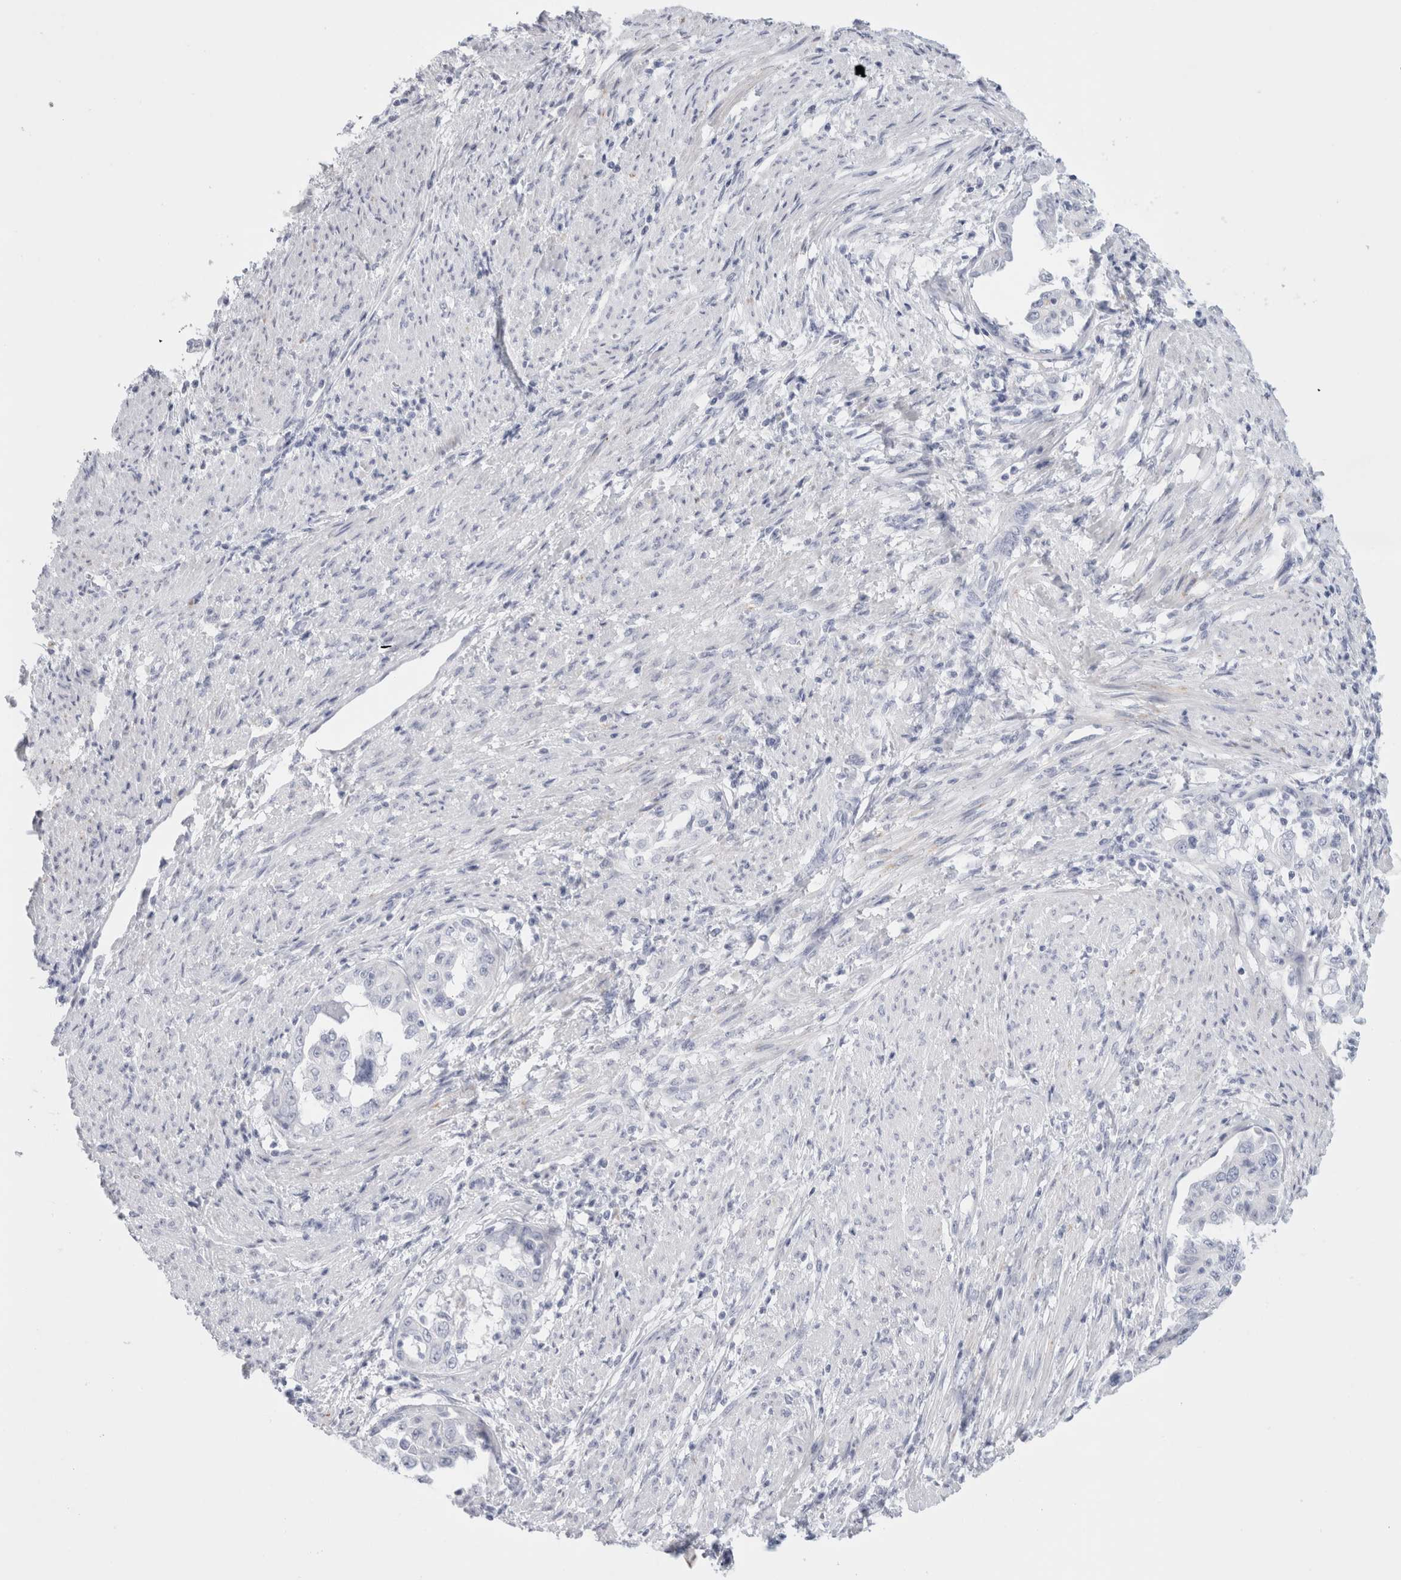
{"staining": {"intensity": "negative", "quantity": "none", "location": "none"}, "tissue": "endometrial cancer", "cell_type": "Tumor cells", "image_type": "cancer", "snomed": [{"axis": "morphology", "description": "Adenocarcinoma, NOS"}, {"axis": "topography", "description": "Endometrium"}], "caption": "Human endometrial cancer stained for a protein using immunohistochemistry demonstrates no expression in tumor cells.", "gene": "MUC15", "patient": {"sex": "female", "age": 85}}